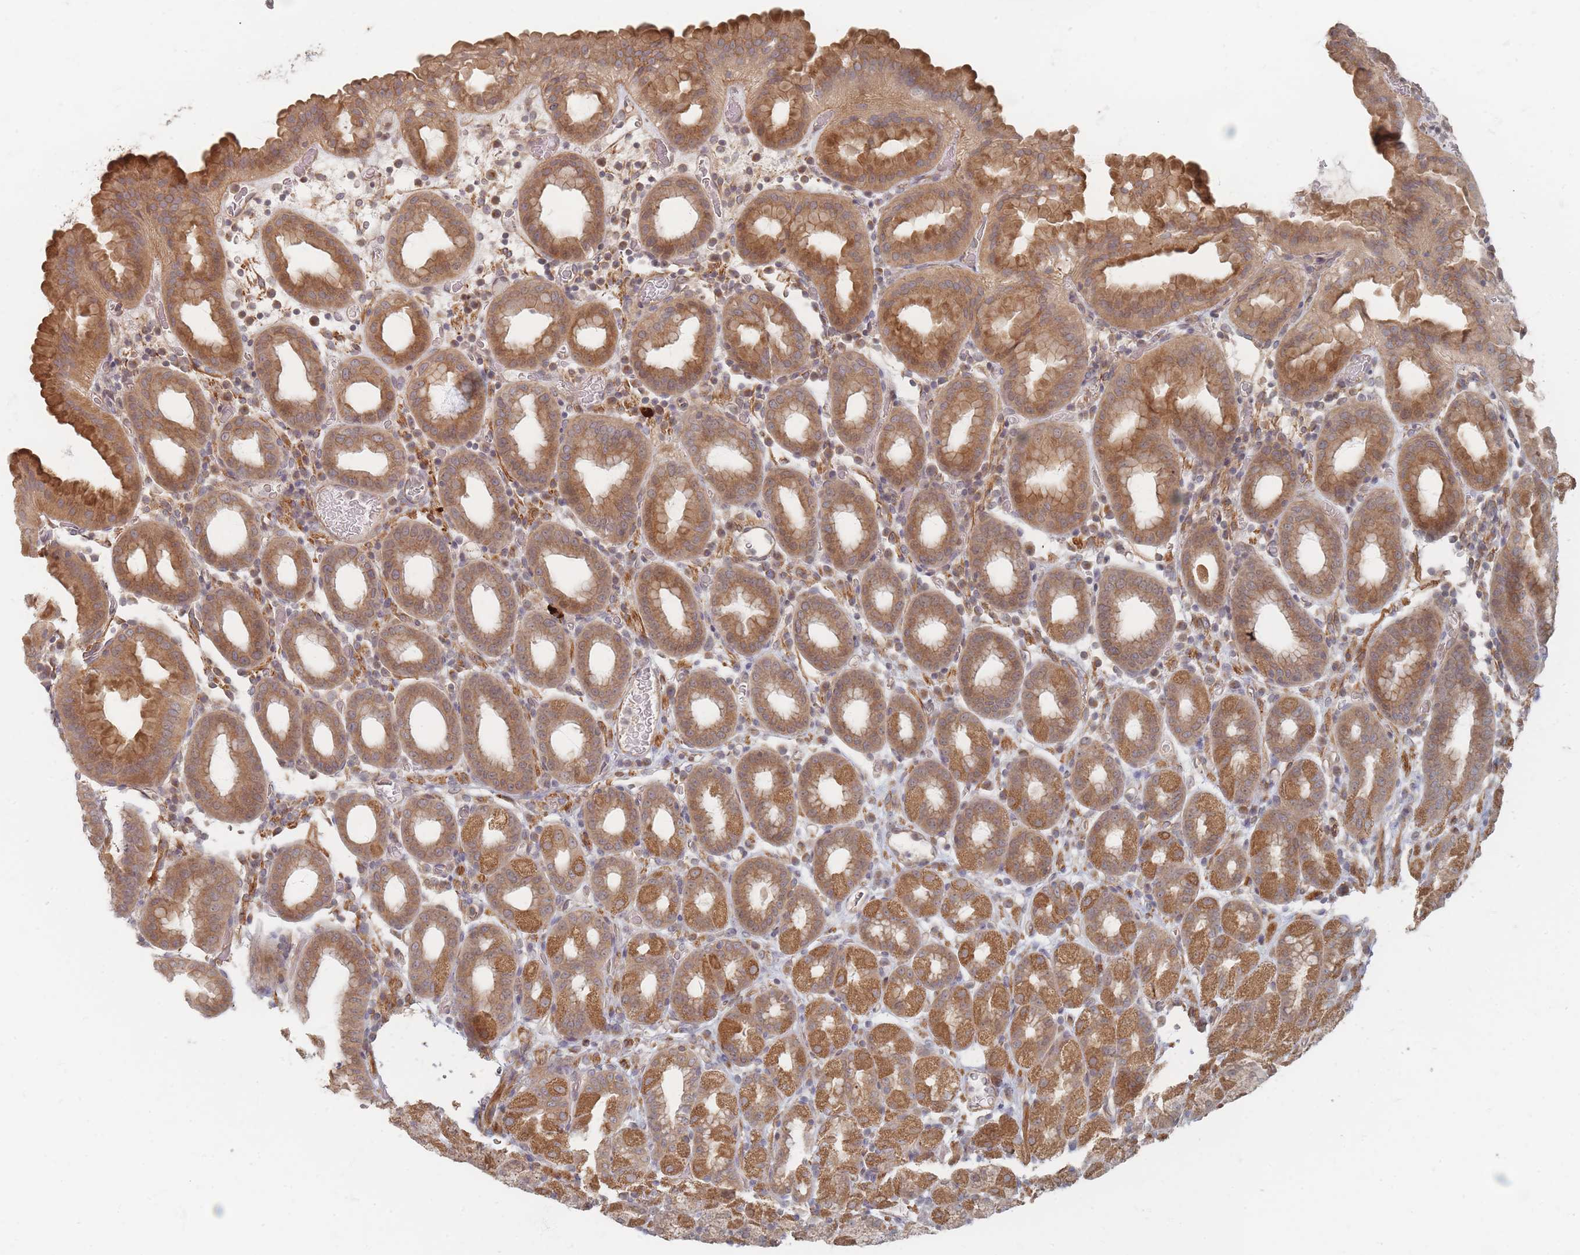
{"staining": {"intensity": "moderate", "quantity": ">75%", "location": "cytoplasmic/membranous,nuclear"}, "tissue": "stomach", "cell_type": "Glandular cells", "image_type": "normal", "snomed": [{"axis": "morphology", "description": "Normal tissue, NOS"}, {"axis": "topography", "description": "Stomach, upper"}, {"axis": "topography", "description": "Stomach, lower"}, {"axis": "topography", "description": "Small intestine"}], "caption": "The photomicrograph shows a brown stain indicating the presence of a protein in the cytoplasmic/membranous,nuclear of glandular cells in stomach. (DAB (3,3'-diaminobenzidine) = brown stain, brightfield microscopy at high magnification).", "gene": "GLE1", "patient": {"sex": "male", "age": 68}}